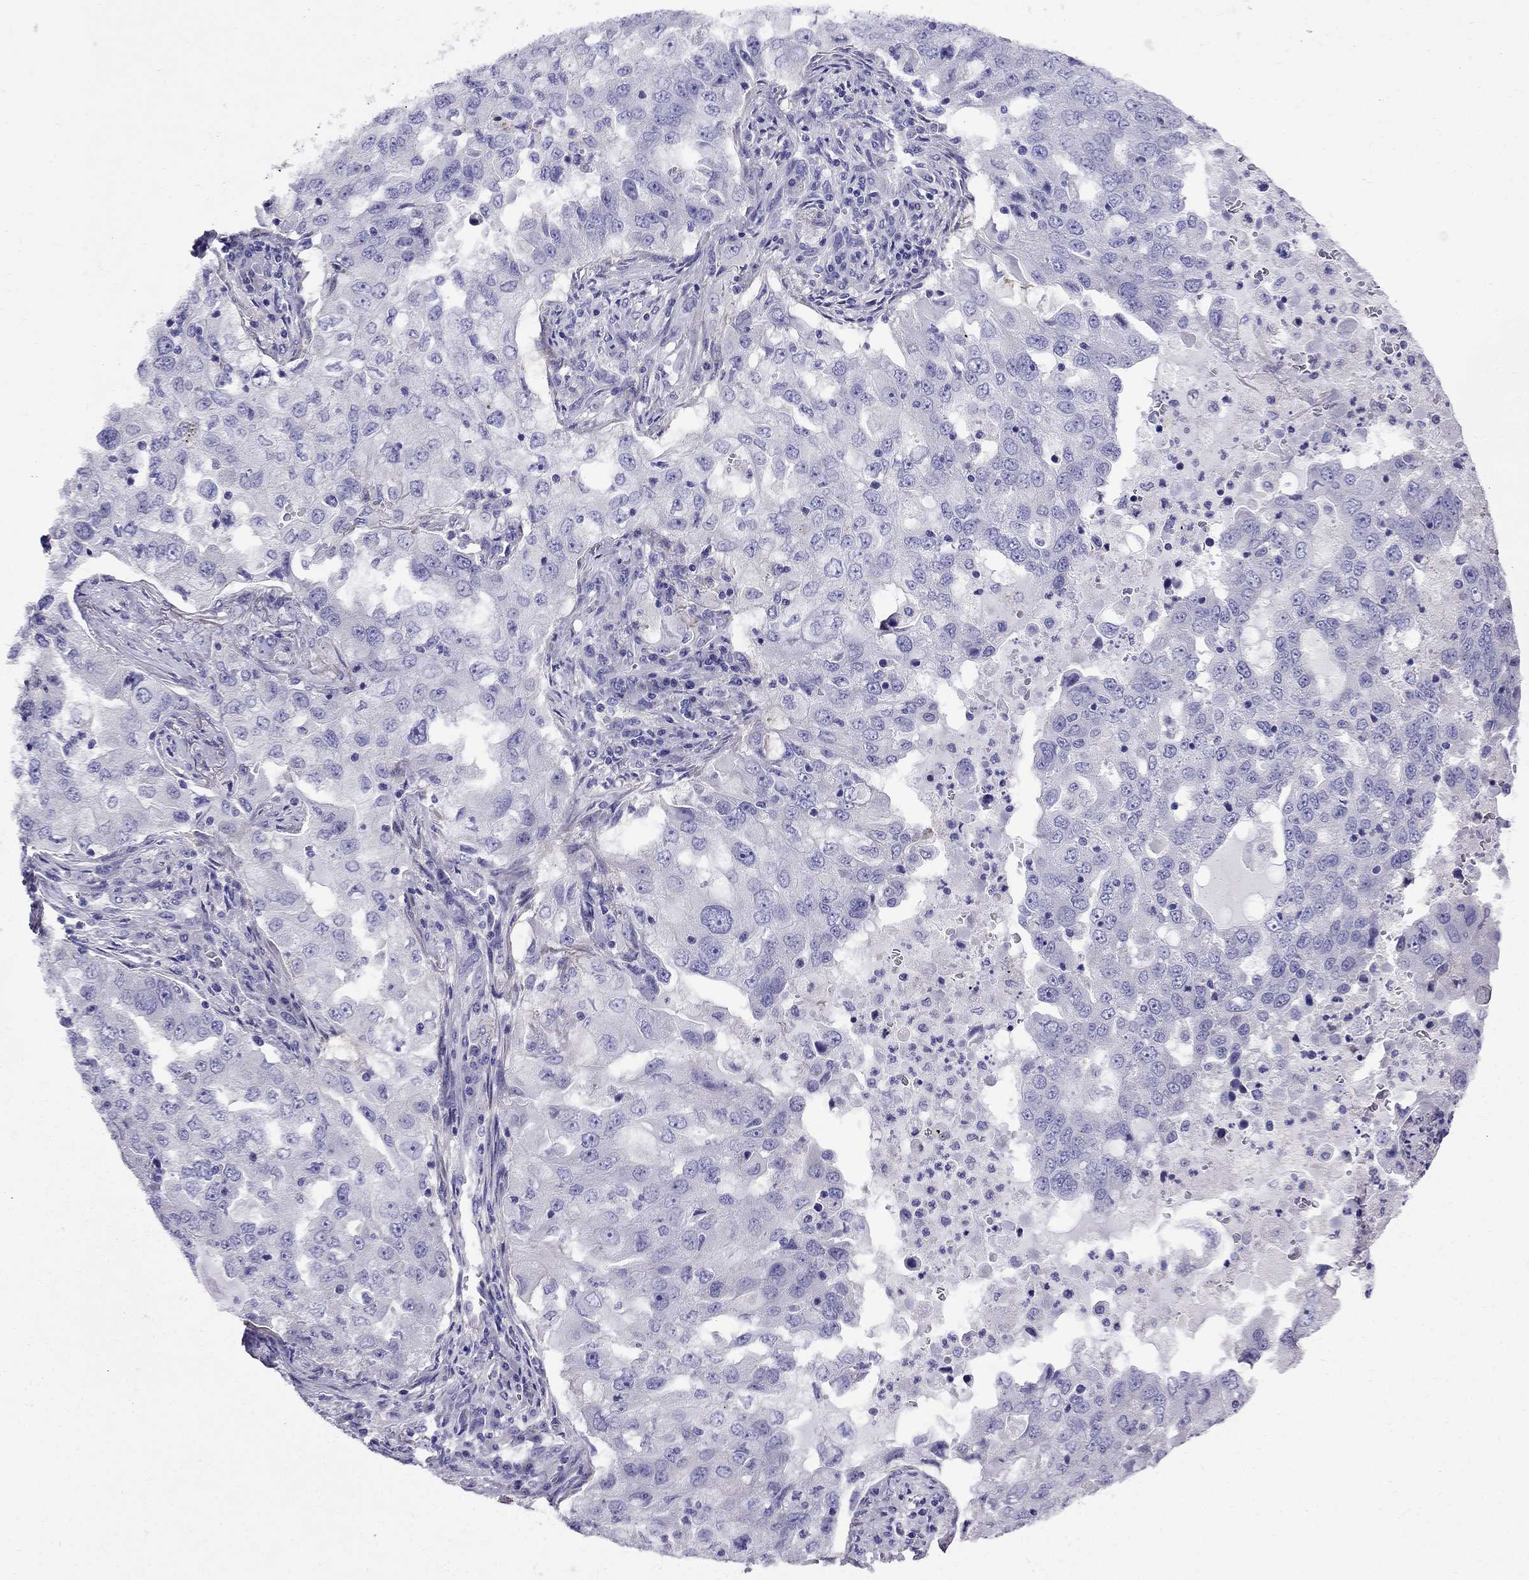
{"staining": {"intensity": "negative", "quantity": "none", "location": "none"}, "tissue": "lung cancer", "cell_type": "Tumor cells", "image_type": "cancer", "snomed": [{"axis": "morphology", "description": "Adenocarcinoma, NOS"}, {"axis": "topography", "description": "Lung"}], "caption": "Immunohistochemistry (IHC) photomicrograph of neoplastic tissue: human adenocarcinoma (lung) stained with DAB (3,3'-diaminobenzidine) shows no significant protein positivity in tumor cells.", "gene": "GPR50", "patient": {"sex": "female", "age": 61}}